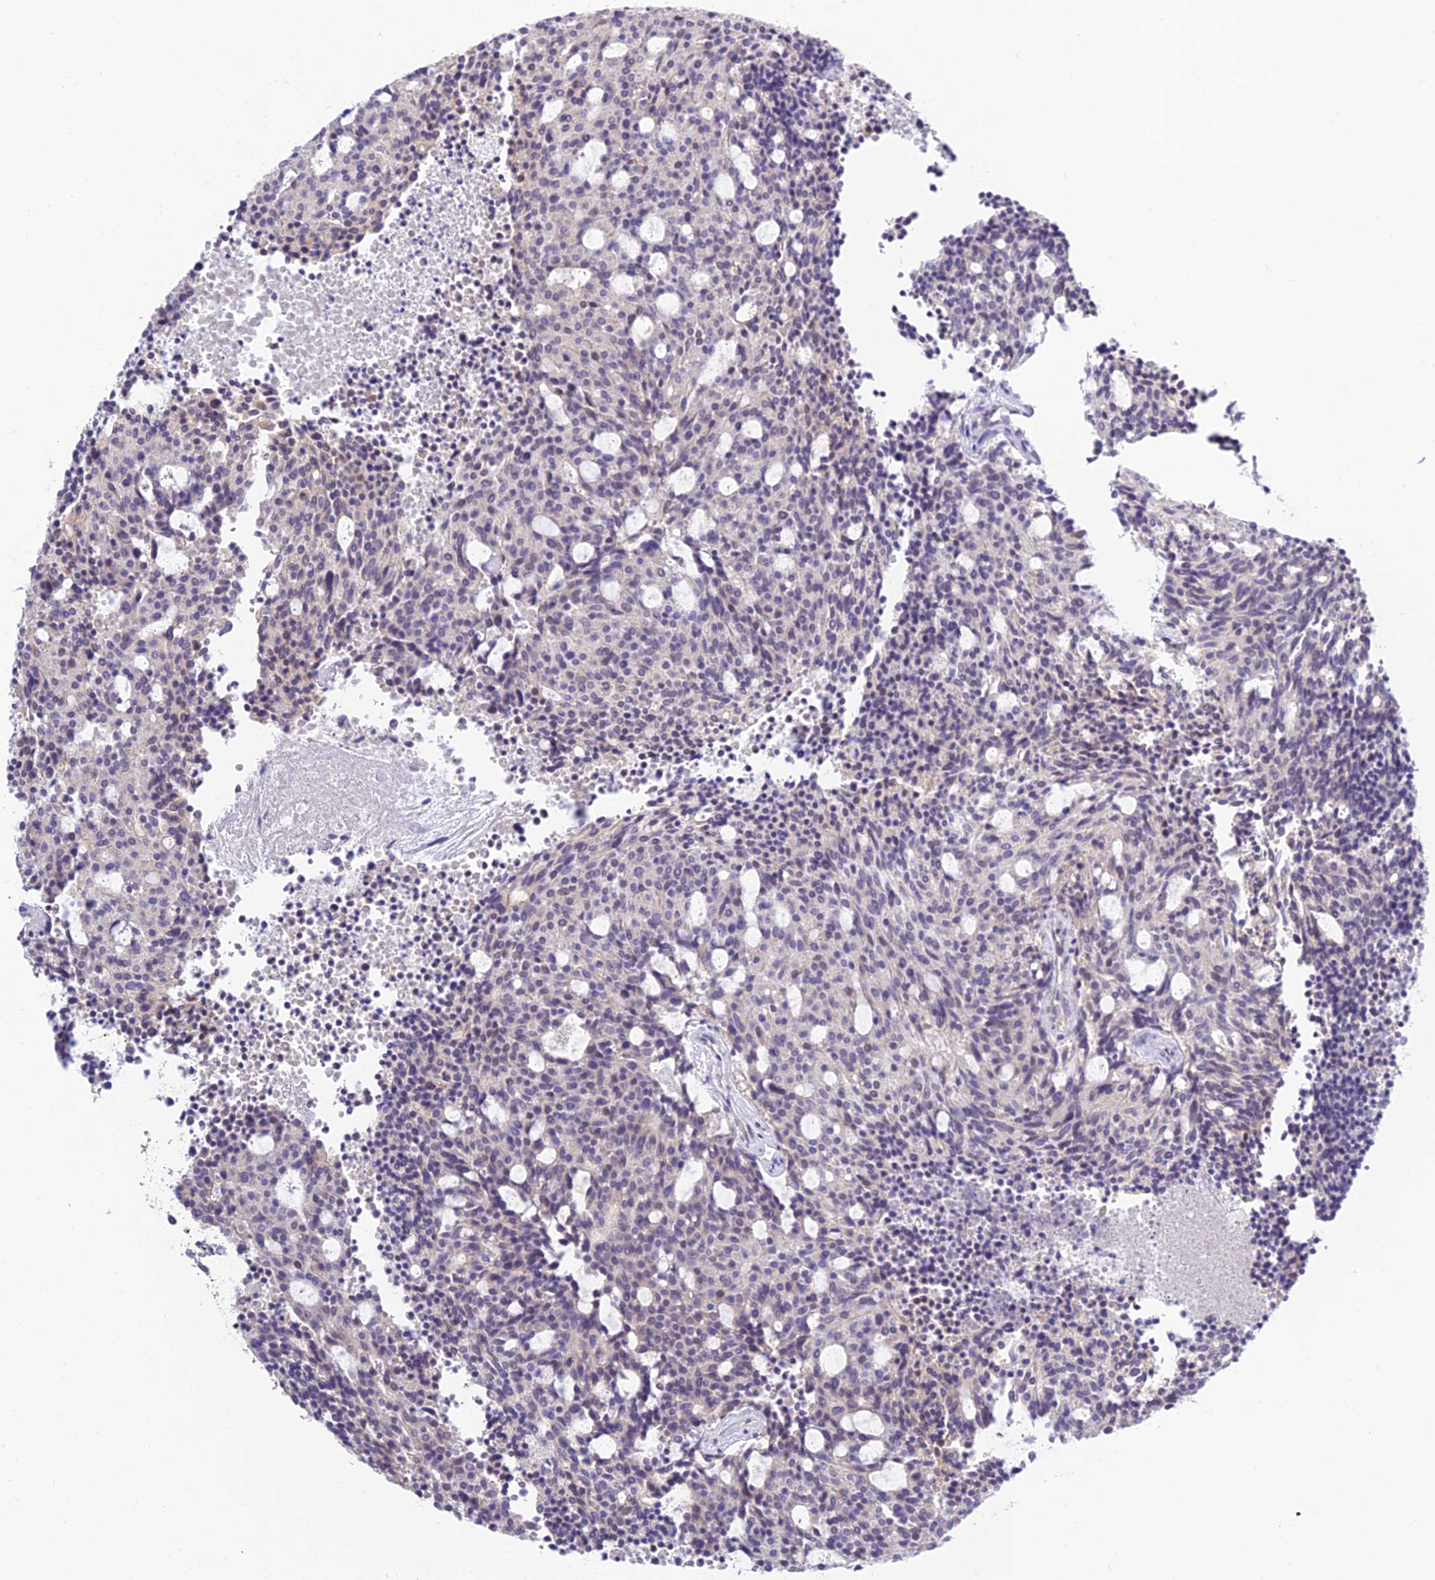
{"staining": {"intensity": "negative", "quantity": "none", "location": "none"}, "tissue": "carcinoid", "cell_type": "Tumor cells", "image_type": "cancer", "snomed": [{"axis": "morphology", "description": "Carcinoid, malignant, NOS"}, {"axis": "topography", "description": "Pancreas"}], "caption": "This is an IHC histopathology image of human carcinoid (malignant). There is no staining in tumor cells.", "gene": "HOXB1", "patient": {"sex": "female", "age": 54}}